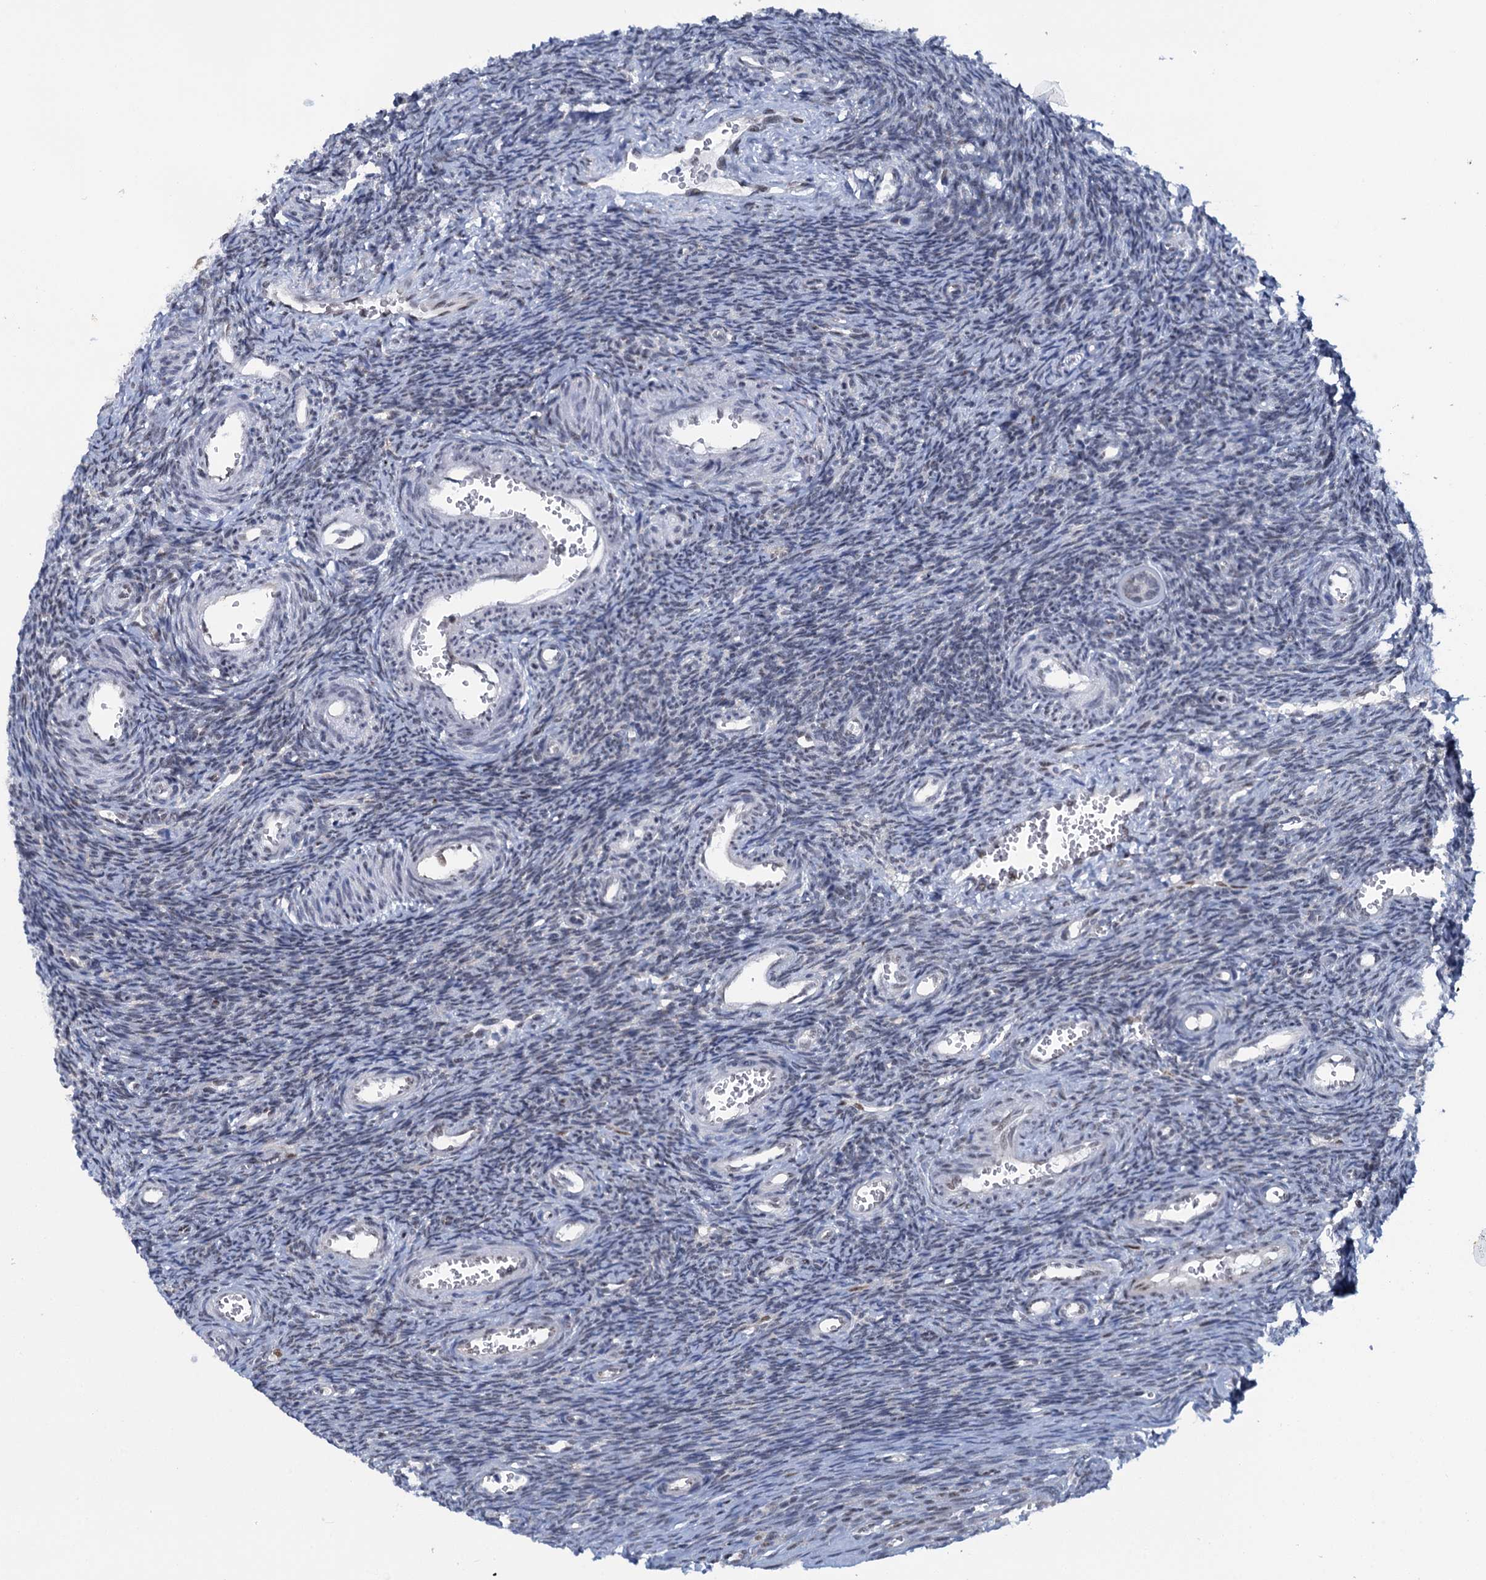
{"staining": {"intensity": "negative", "quantity": "none", "location": "none"}, "tissue": "ovary", "cell_type": "Ovarian stroma cells", "image_type": "normal", "snomed": [{"axis": "morphology", "description": "Normal tissue, NOS"}, {"axis": "topography", "description": "Ovary"}], "caption": "This is an IHC image of benign ovary. There is no positivity in ovarian stroma cells.", "gene": "SREK1", "patient": {"sex": "female", "age": 39}}